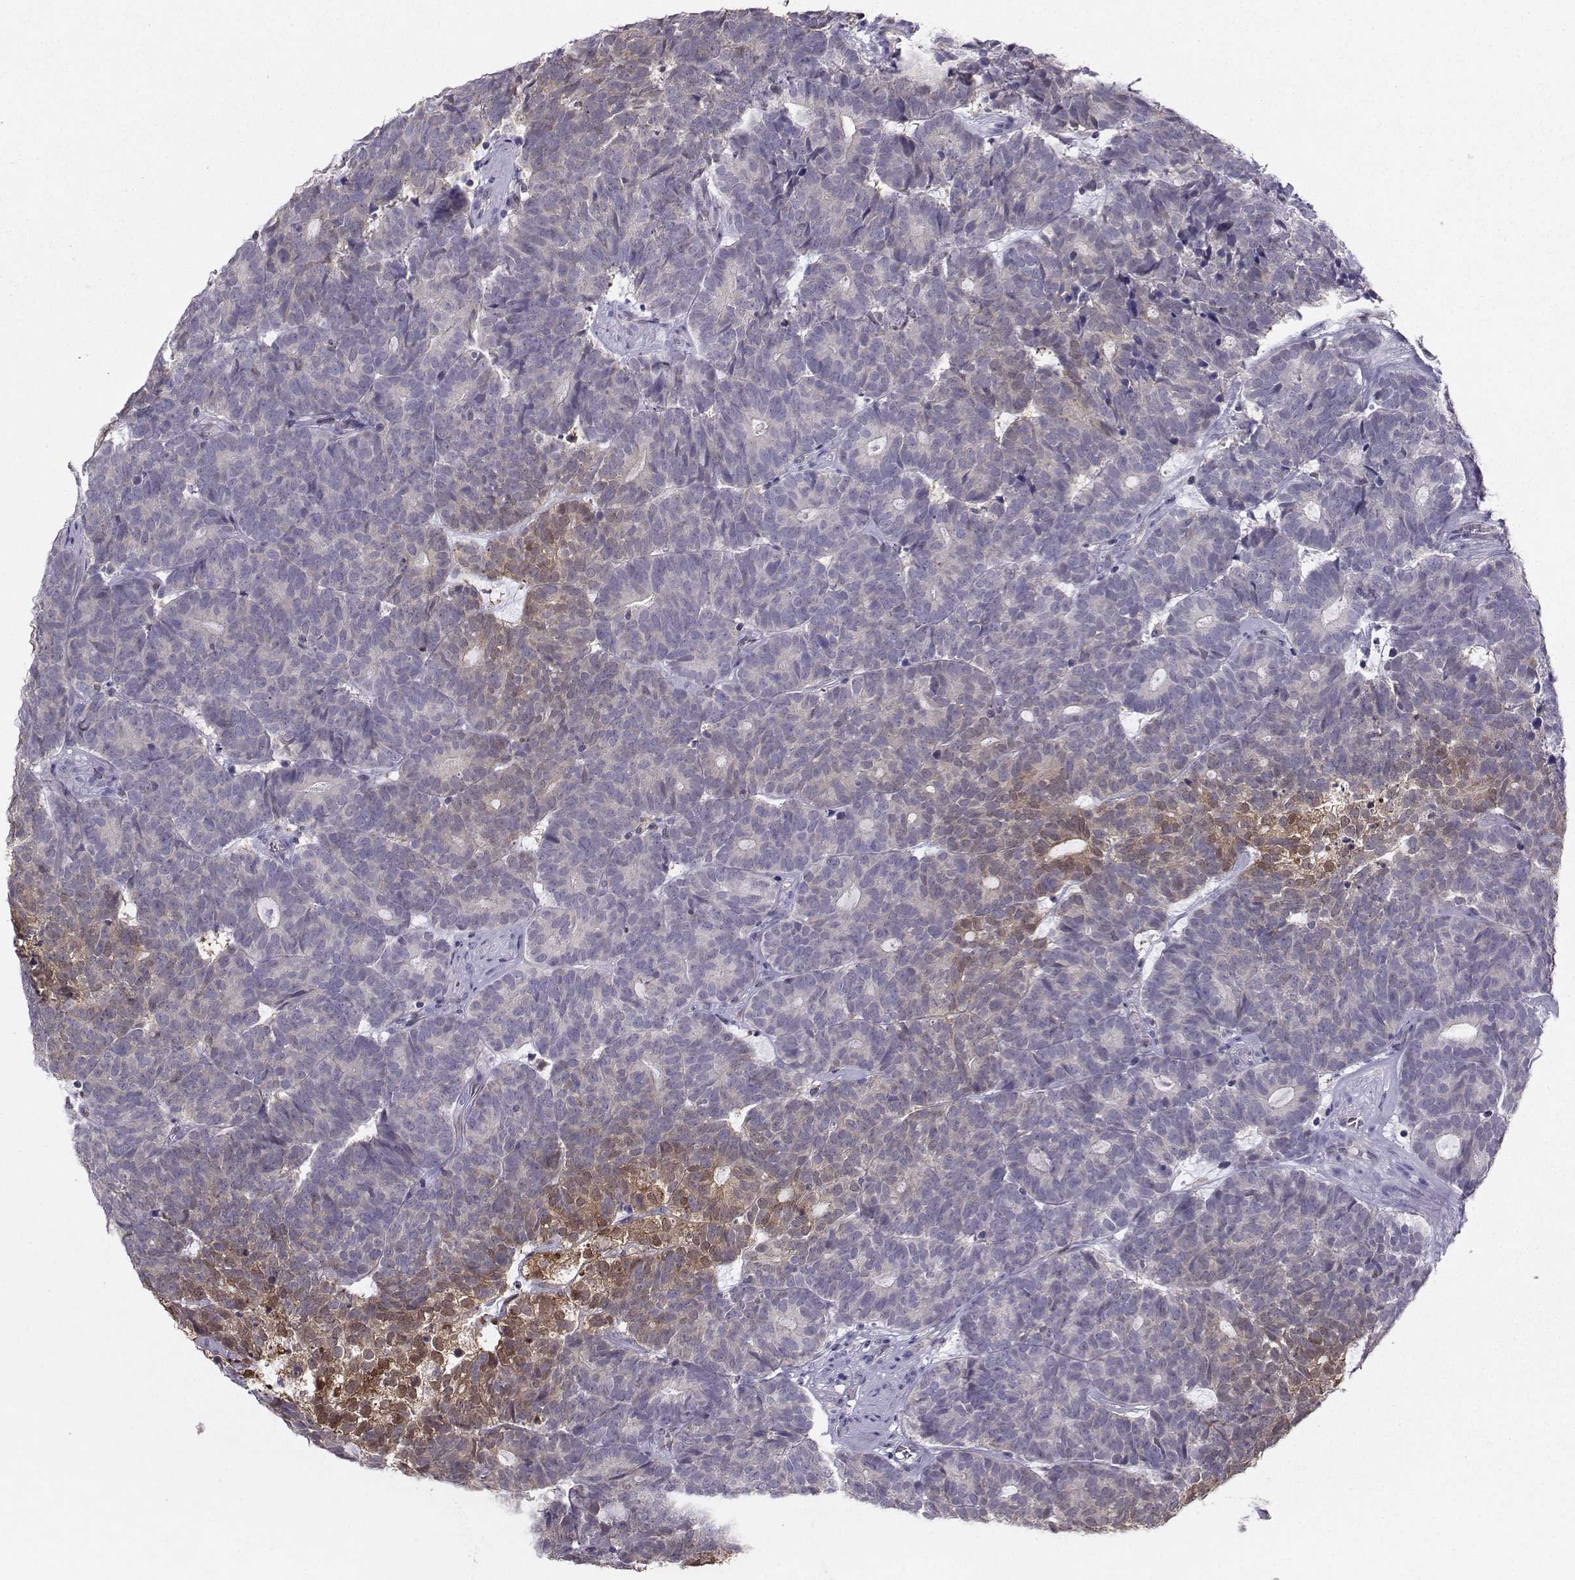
{"staining": {"intensity": "weak", "quantity": "<25%", "location": "cytoplasmic/membranous"}, "tissue": "head and neck cancer", "cell_type": "Tumor cells", "image_type": "cancer", "snomed": [{"axis": "morphology", "description": "Adenocarcinoma, NOS"}, {"axis": "topography", "description": "Head-Neck"}], "caption": "The histopathology image demonstrates no staining of tumor cells in head and neck cancer.", "gene": "PGK1", "patient": {"sex": "female", "age": 81}}